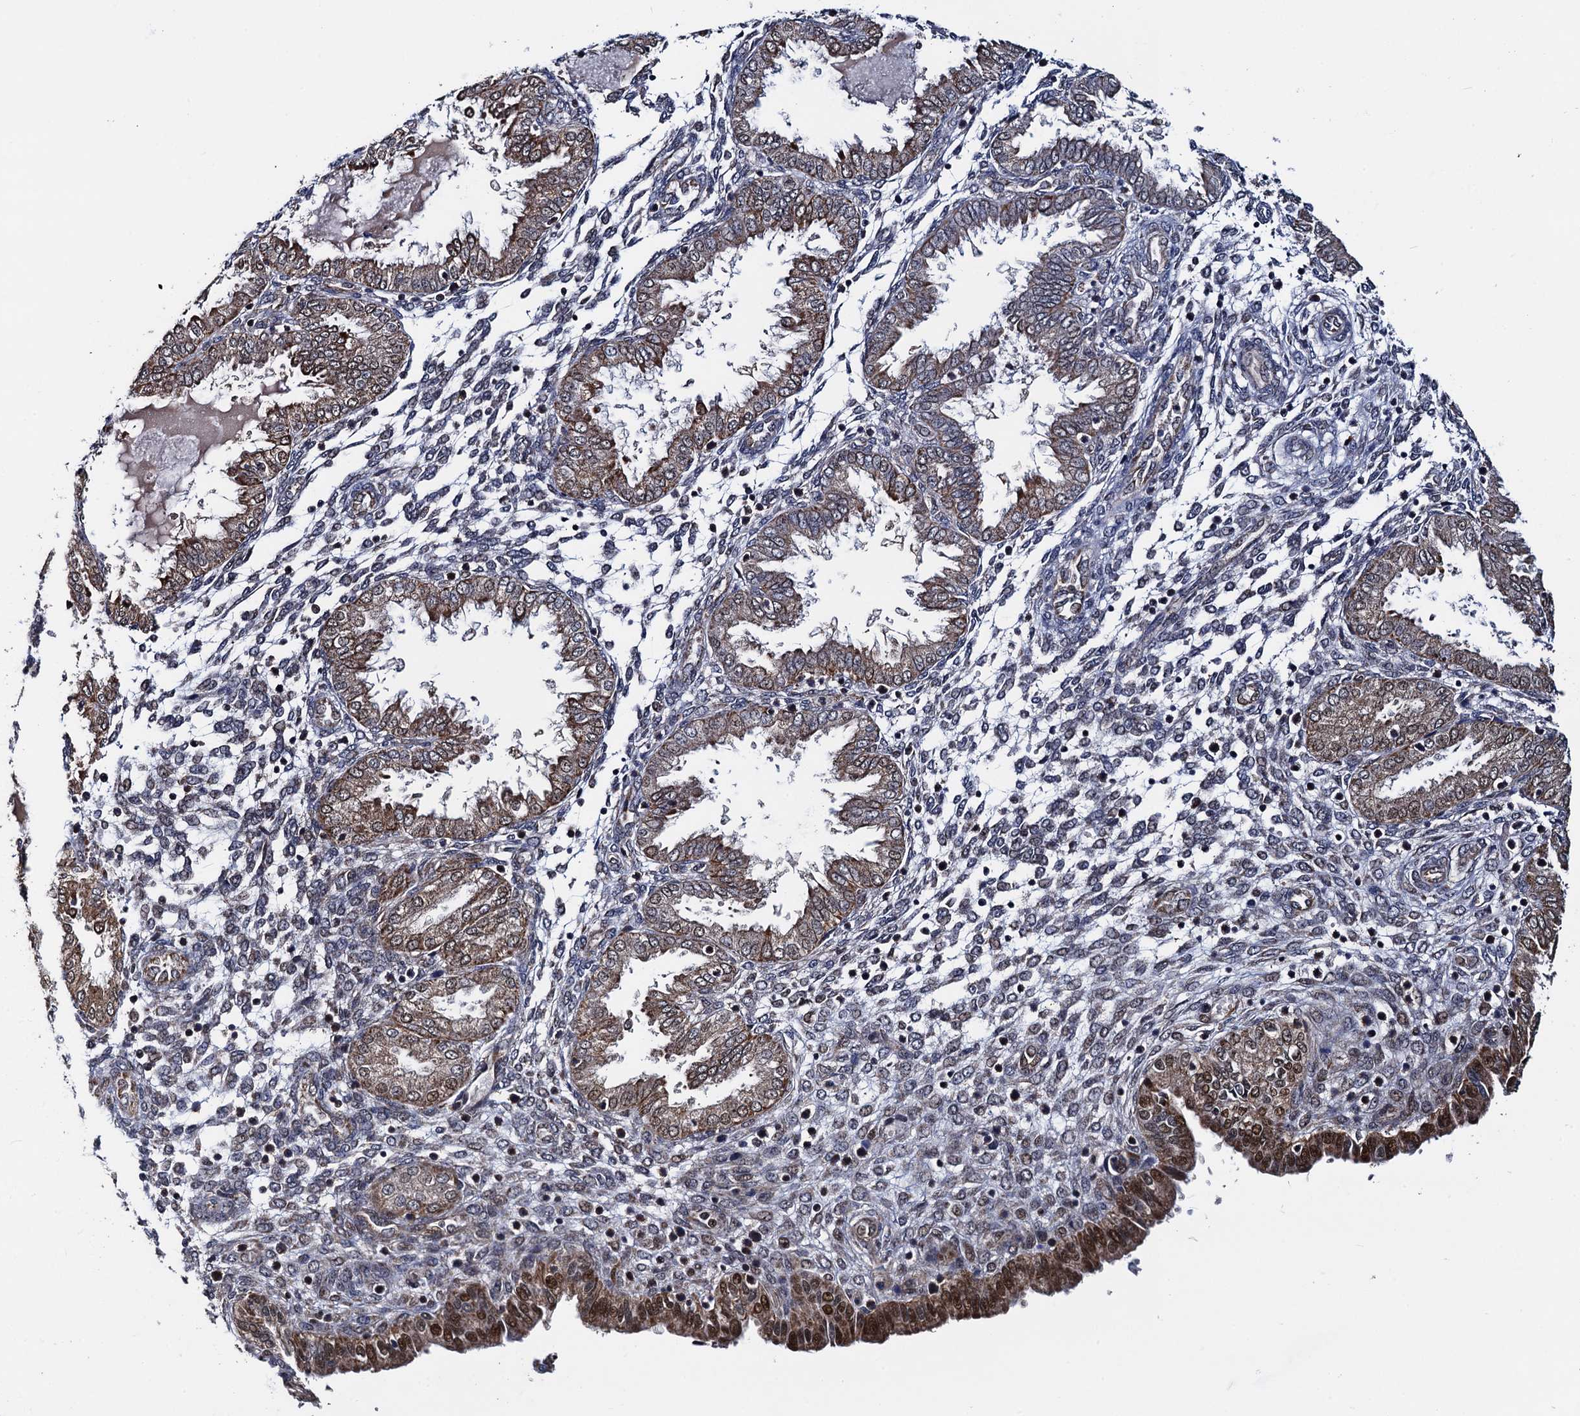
{"staining": {"intensity": "weak", "quantity": "25%-75%", "location": "cytoplasmic/membranous"}, "tissue": "endometrium", "cell_type": "Cells in endometrial stroma", "image_type": "normal", "snomed": [{"axis": "morphology", "description": "Normal tissue, NOS"}, {"axis": "topography", "description": "Endometrium"}], "caption": "Weak cytoplasmic/membranous expression for a protein is identified in about 25%-75% of cells in endometrial stroma of unremarkable endometrium using immunohistochemistry.", "gene": "PTCD3", "patient": {"sex": "female", "age": 33}}